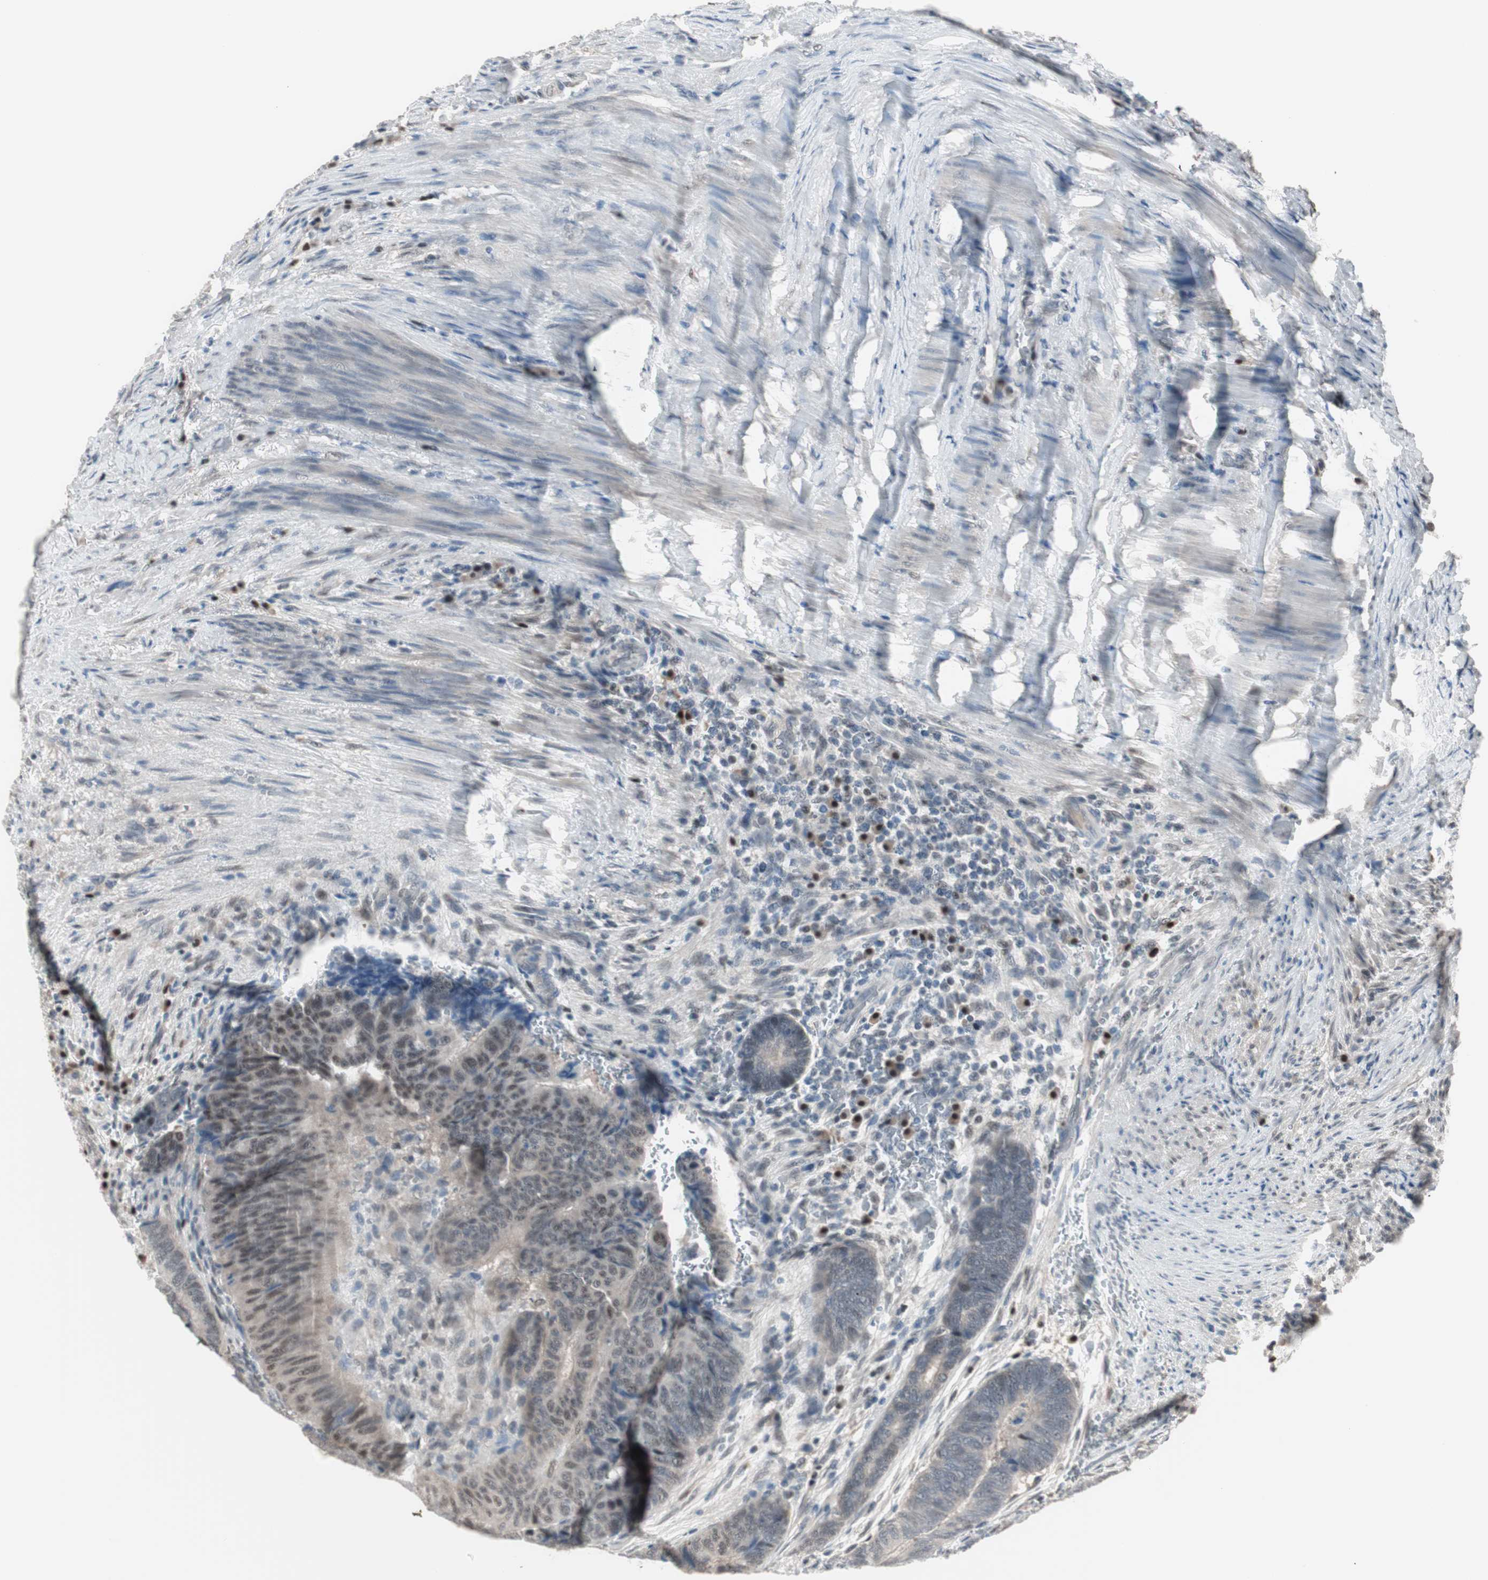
{"staining": {"intensity": "moderate", "quantity": "25%-75%", "location": "cytoplasmic/membranous,nuclear"}, "tissue": "colorectal cancer", "cell_type": "Tumor cells", "image_type": "cancer", "snomed": [{"axis": "morphology", "description": "Normal tissue, NOS"}, {"axis": "morphology", "description": "Adenocarcinoma, NOS"}, {"axis": "topography", "description": "Rectum"}, {"axis": "topography", "description": "Peripheral nerve tissue"}], "caption": "Protein expression analysis of colorectal cancer (adenocarcinoma) displays moderate cytoplasmic/membranous and nuclear expression in approximately 25%-75% of tumor cells.", "gene": "LONP2", "patient": {"sex": "male", "age": 92}}